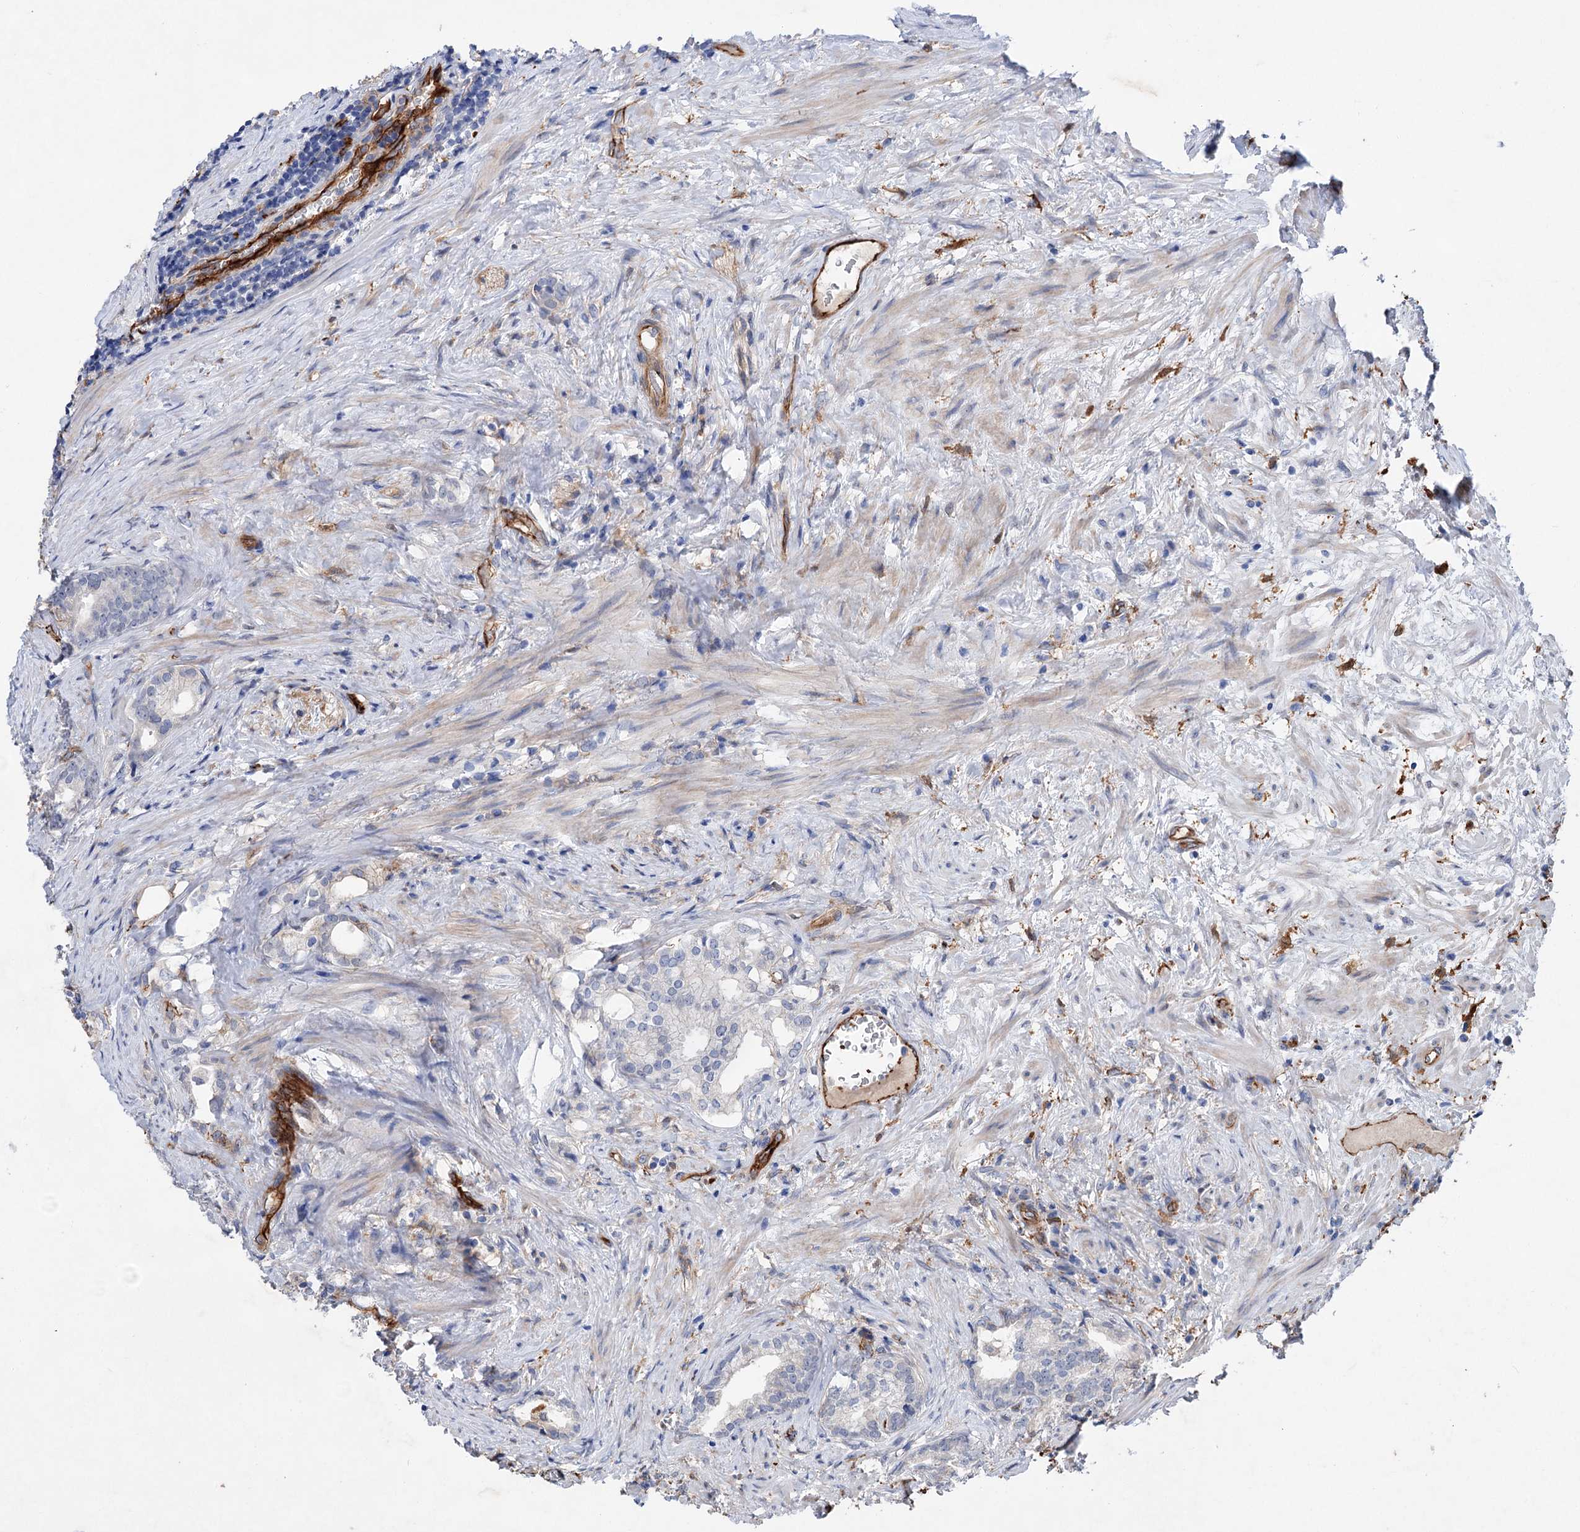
{"staining": {"intensity": "negative", "quantity": "none", "location": "none"}, "tissue": "prostate cancer", "cell_type": "Tumor cells", "image_type": "cancer", "snomed": [{"axis": "morphology", "description": "Adenocarcinoma, Low grade"}, {"axis": "topography", "description": "Prostate"}], "caption": "Tumor cells show no significant expression in prostate cancer.", "gene": "TMTC3", "patient": {"sex": "male", "age": 71}}